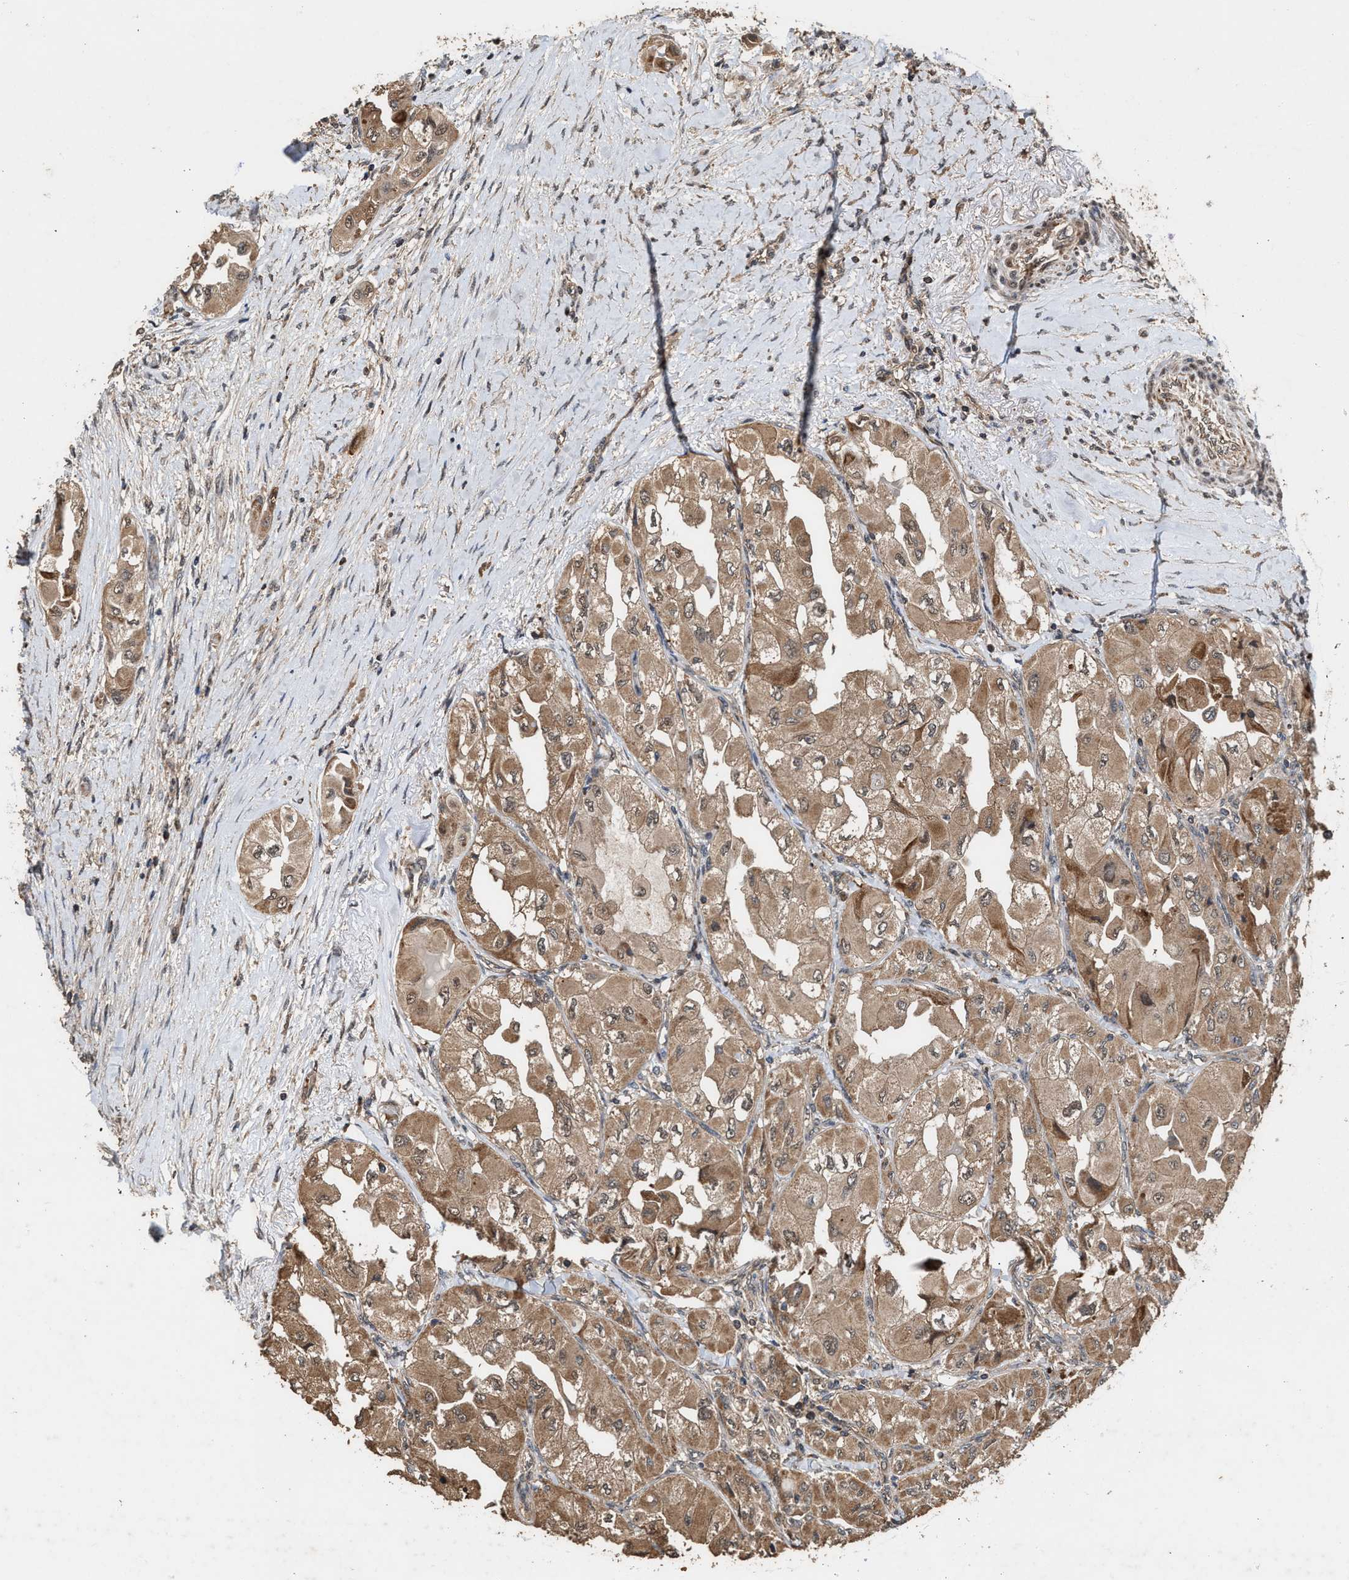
{"staining": {"intensity": "moderate", "quantity": ">75%", "location": "cytoplasmic/membranous"}, "tissue": "thyroid cancer", "cell_type": "Tumor cells", "image_type": "cancer", "snomed": [{"axis": "morphology", "description": "Papillary adenocarcinoma, NOS"}, {"axis": "topography", "description": "Thyroid gland"}], "caption": "Papillary adenocarcinoma (thyroid) stained for a protein (brown) exhibits moderate cytoplasmic/membranous positive staining in approximately >75% of tumor cells.", "gene": "ZNHIT6", "patient": {"sex": "female", "age": 59}}